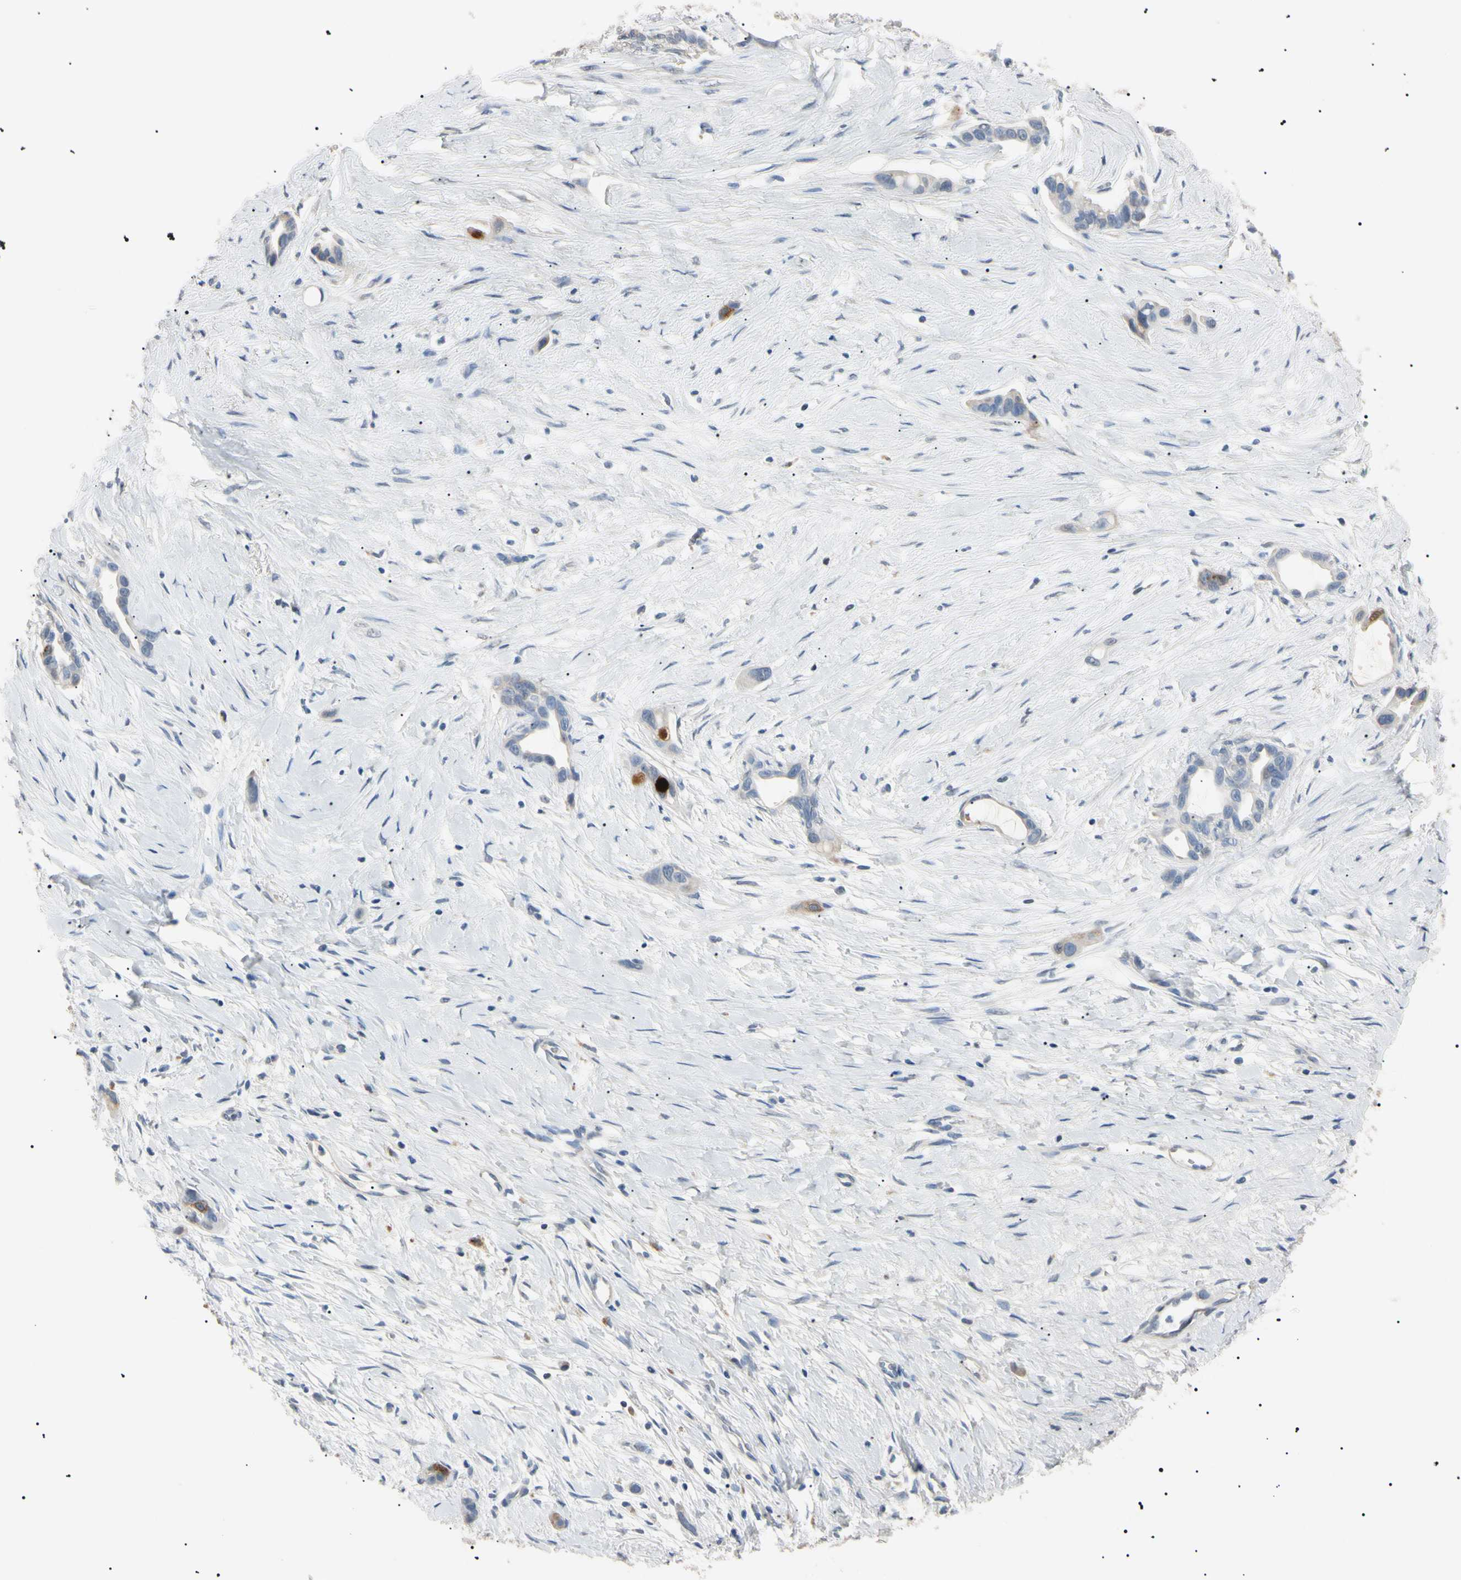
{"staining": {"intensity": "negative", "quantity": "none", "location": "none"}, "tissue": "liver cancer", "cell_type": "Tumor cells", "image_type": "cancer", "snomed": [{"axis": "morphology", "description": "Cholangiocarcinoma"}, {"axis": "topography", "description": "Liver"}], "caption": "The image demonstrates no significant staining in tumor cells of cholangiocarcinoma (liver). Brightfield microscopy of immunohistochemistry stained with DAB (brown) and hematoxylin (blue), captured at high magnification.", "gene": "CGB3", "patient": {"sex": "female", "age": 65}}